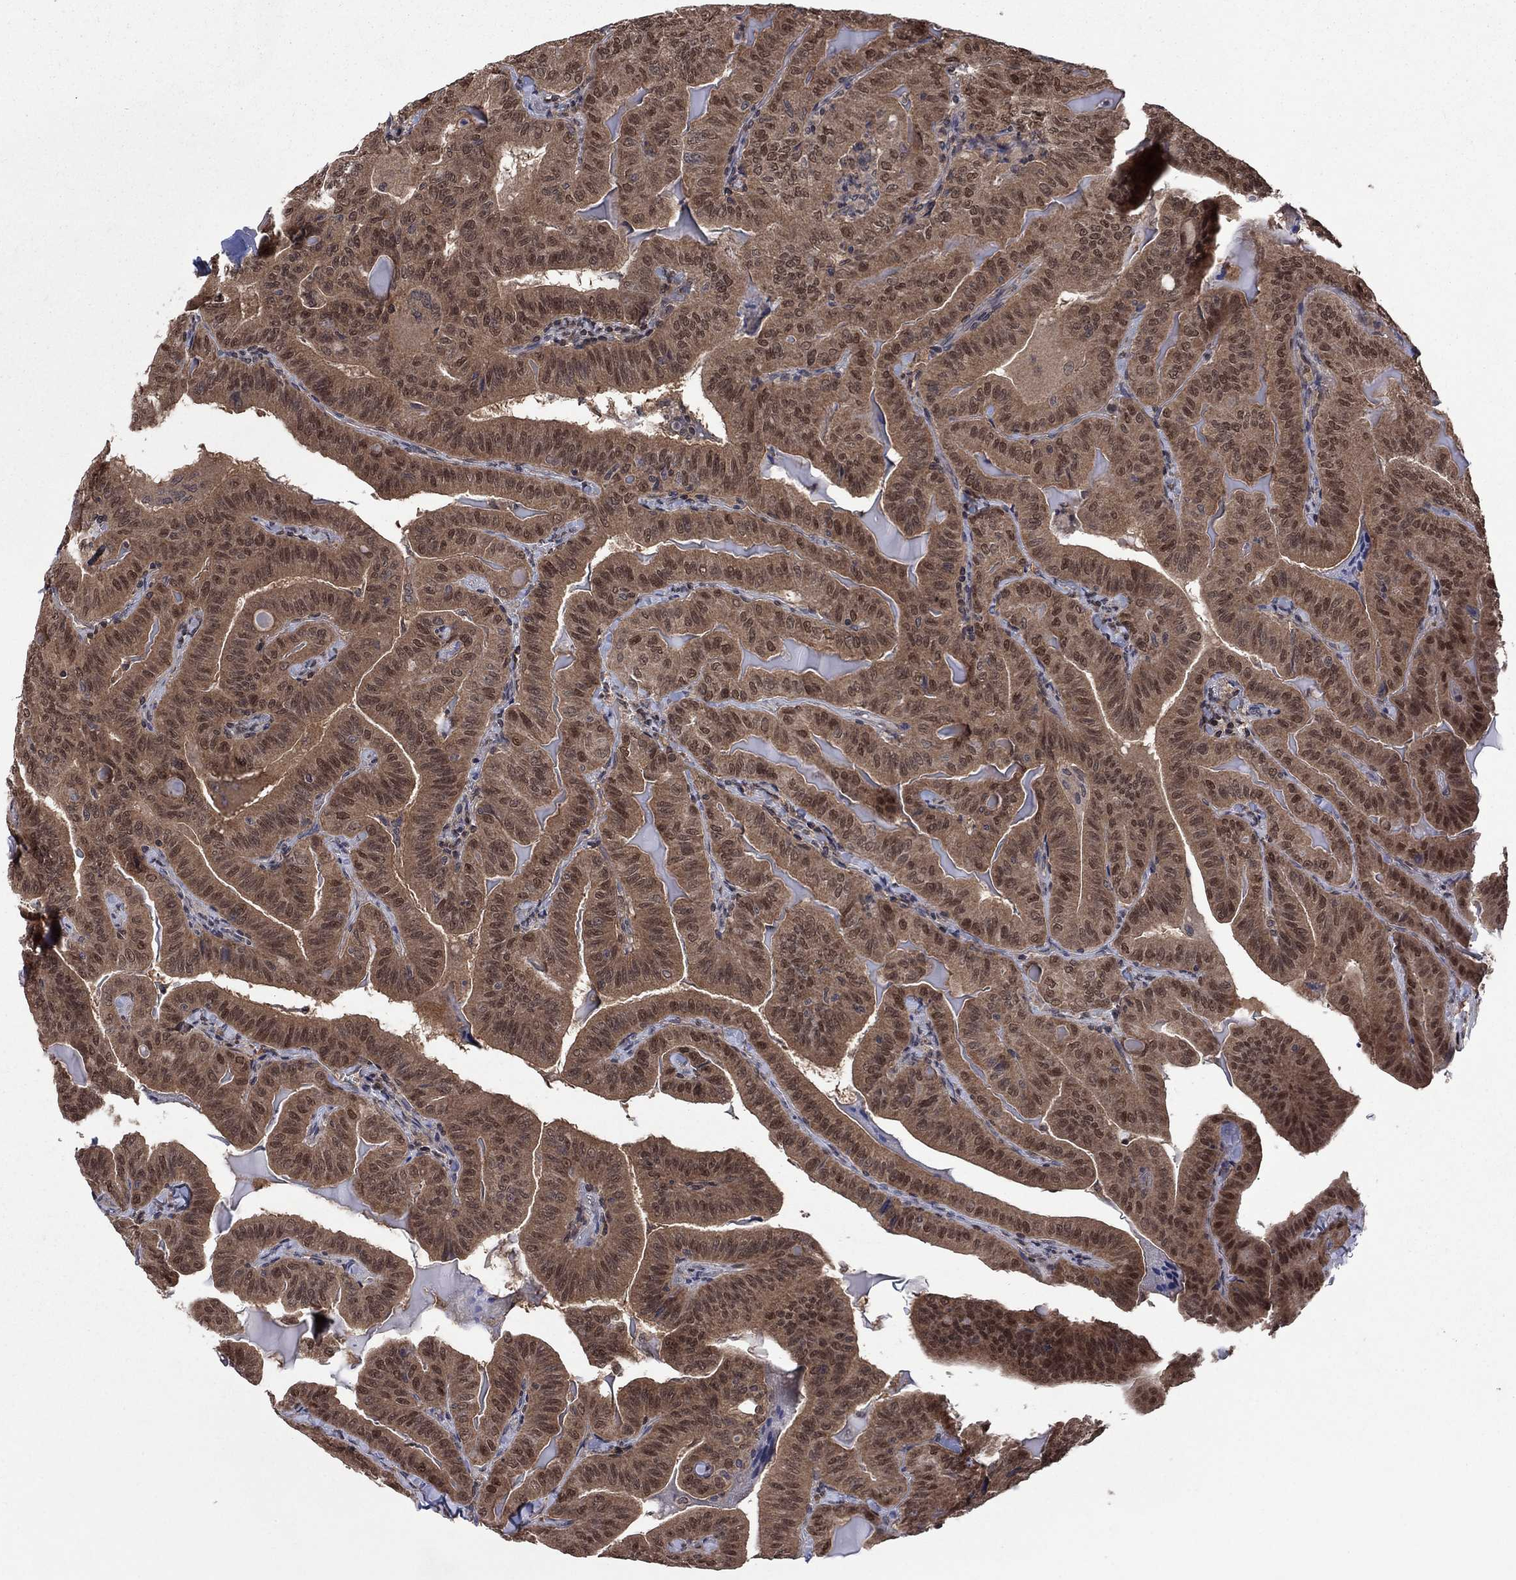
{"staining": {"intensity": "moderate", "quantity": ">75%", "location": "cytoplasmic/membranous,nuclear"}, "tissue": "thyroid cancer", "cell_type": "Tumor cells", "image_type": "cancer", "snomed": [{"axis": "morphology", "description": "Papillary adenocarcinoma, NOS"}, {"axis": "topography", "description": "Thyroid gland"}], "caption": "The histopathology image shows immunohistochemical staining of papillary adenocarcinoma (thyroid). There is moderate cytoplasmic/membranous and nuclear expression is appreciated in about >75% of tumor cells. (DAB (3,3'-diaminobenzidine) IHC with brightfield microscopy, high magnification).", "gene": "IAH1", "patient": {"sex": "female", "age": 68}}